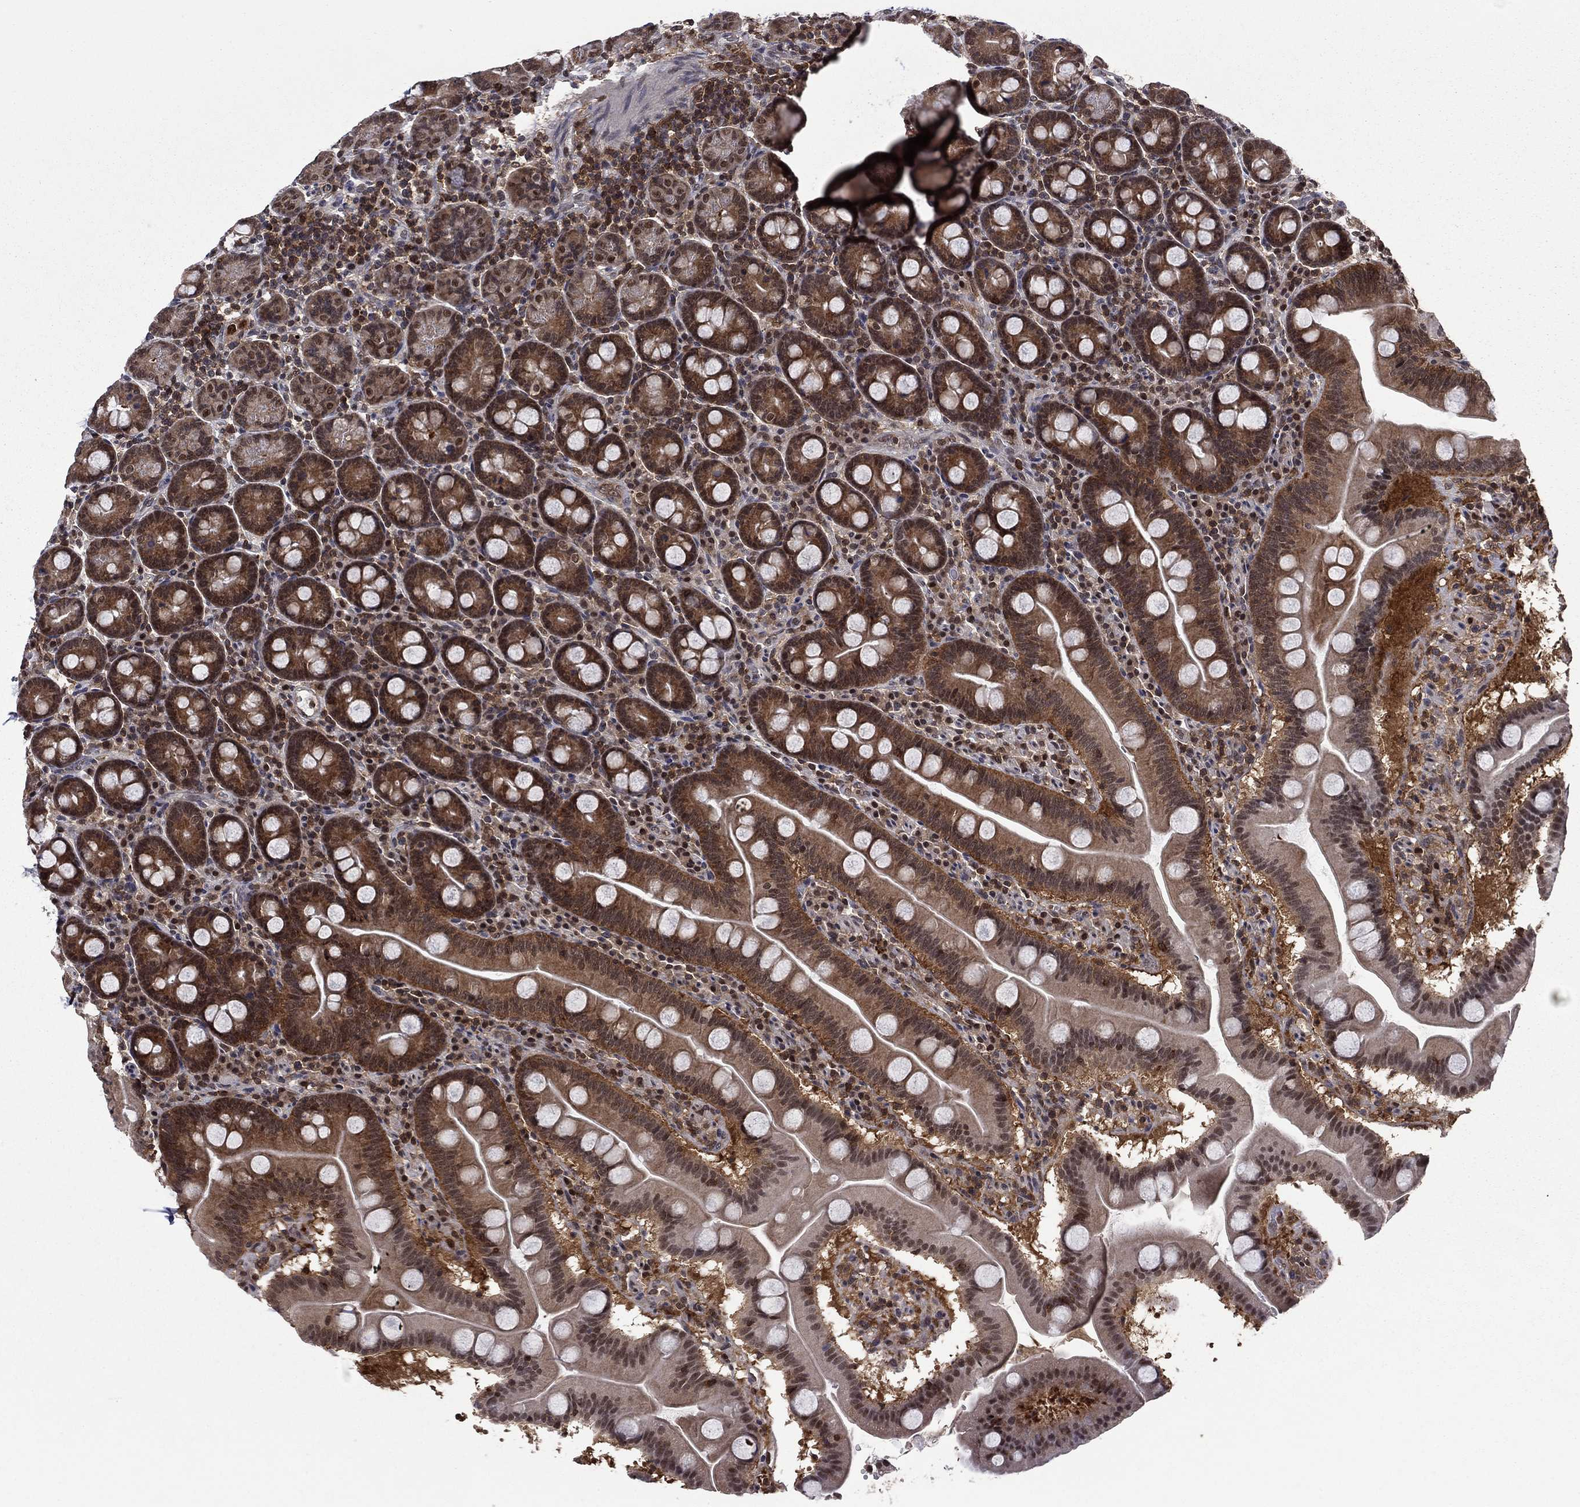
{"staining": {"intensity": "moderate", "quantity": ">75%", "location": "cytoplasmic/membranous"}, "tissue": "duodenum", "cell_type": "Glandular cells", "image_type": "normal", "snomed": [{"axis": "morphology", "description": "Normal tissue, NOS"}, {"axis": "topography", "description": "Duodenum"}], "caption": "Immunohistochemistry (IHC) micrograph of benign human duodenum stained for a protein (brown), which shows medium levels of moderate cytoplasmic/membranous staining in about >75% of glandular cells.", "gene": "PSMD2", "patient": {"sex": "male", "age": 59}}